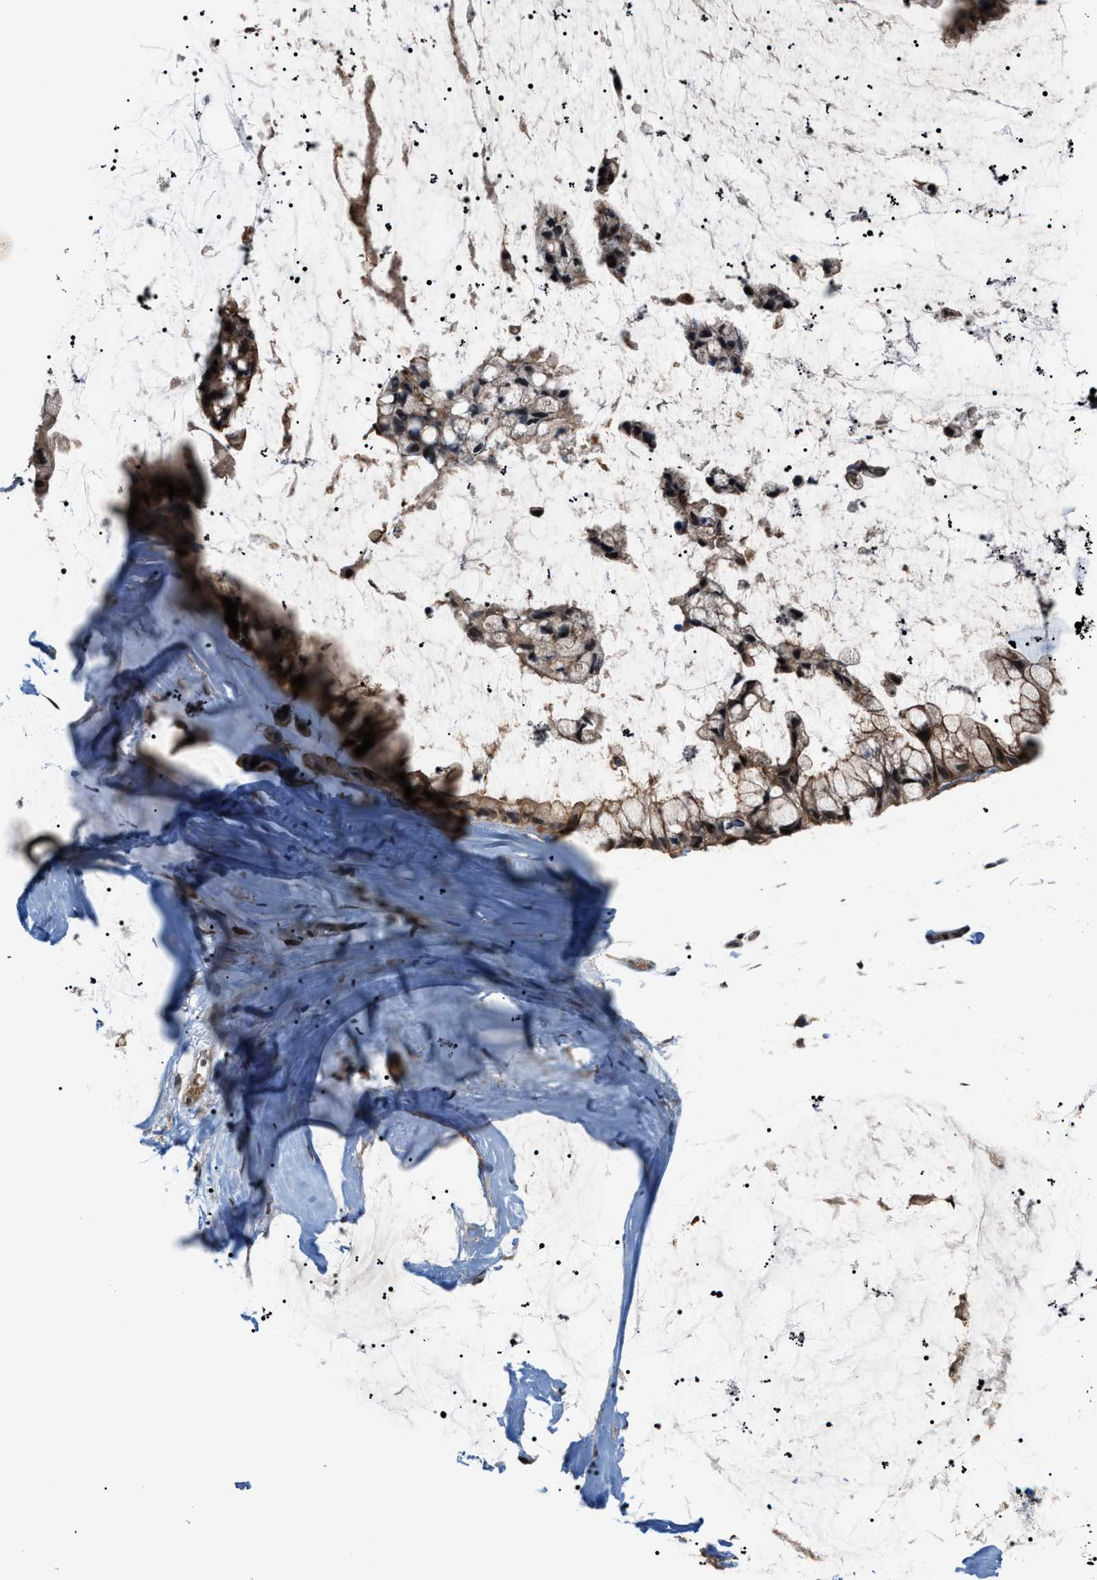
{"staining": {"intensity": "weak", "quantity": ">75%", "location": "cytoplasmic/membranous,nuclear"}, "tissue": "ovarian cancer", "cell_type": "Tumor cells", "image_type": "cancer", "snomed": [{"axis": "morphology", "description": "Cystadenocarcinoma, mucinous, NOS"}, {"axis": "topography", "description": "Ovary"}], "caption": "Protein expression analysis of ovarian mucinous cystadenocarcinoma displays weak cytoplasmic/membranous and nuclear staining in about >75% of tumor cells. (IHC, brightfield microscopy, high magnification).", "gene": "RFFL", "patient": {"sex": "female", "age": 39}}